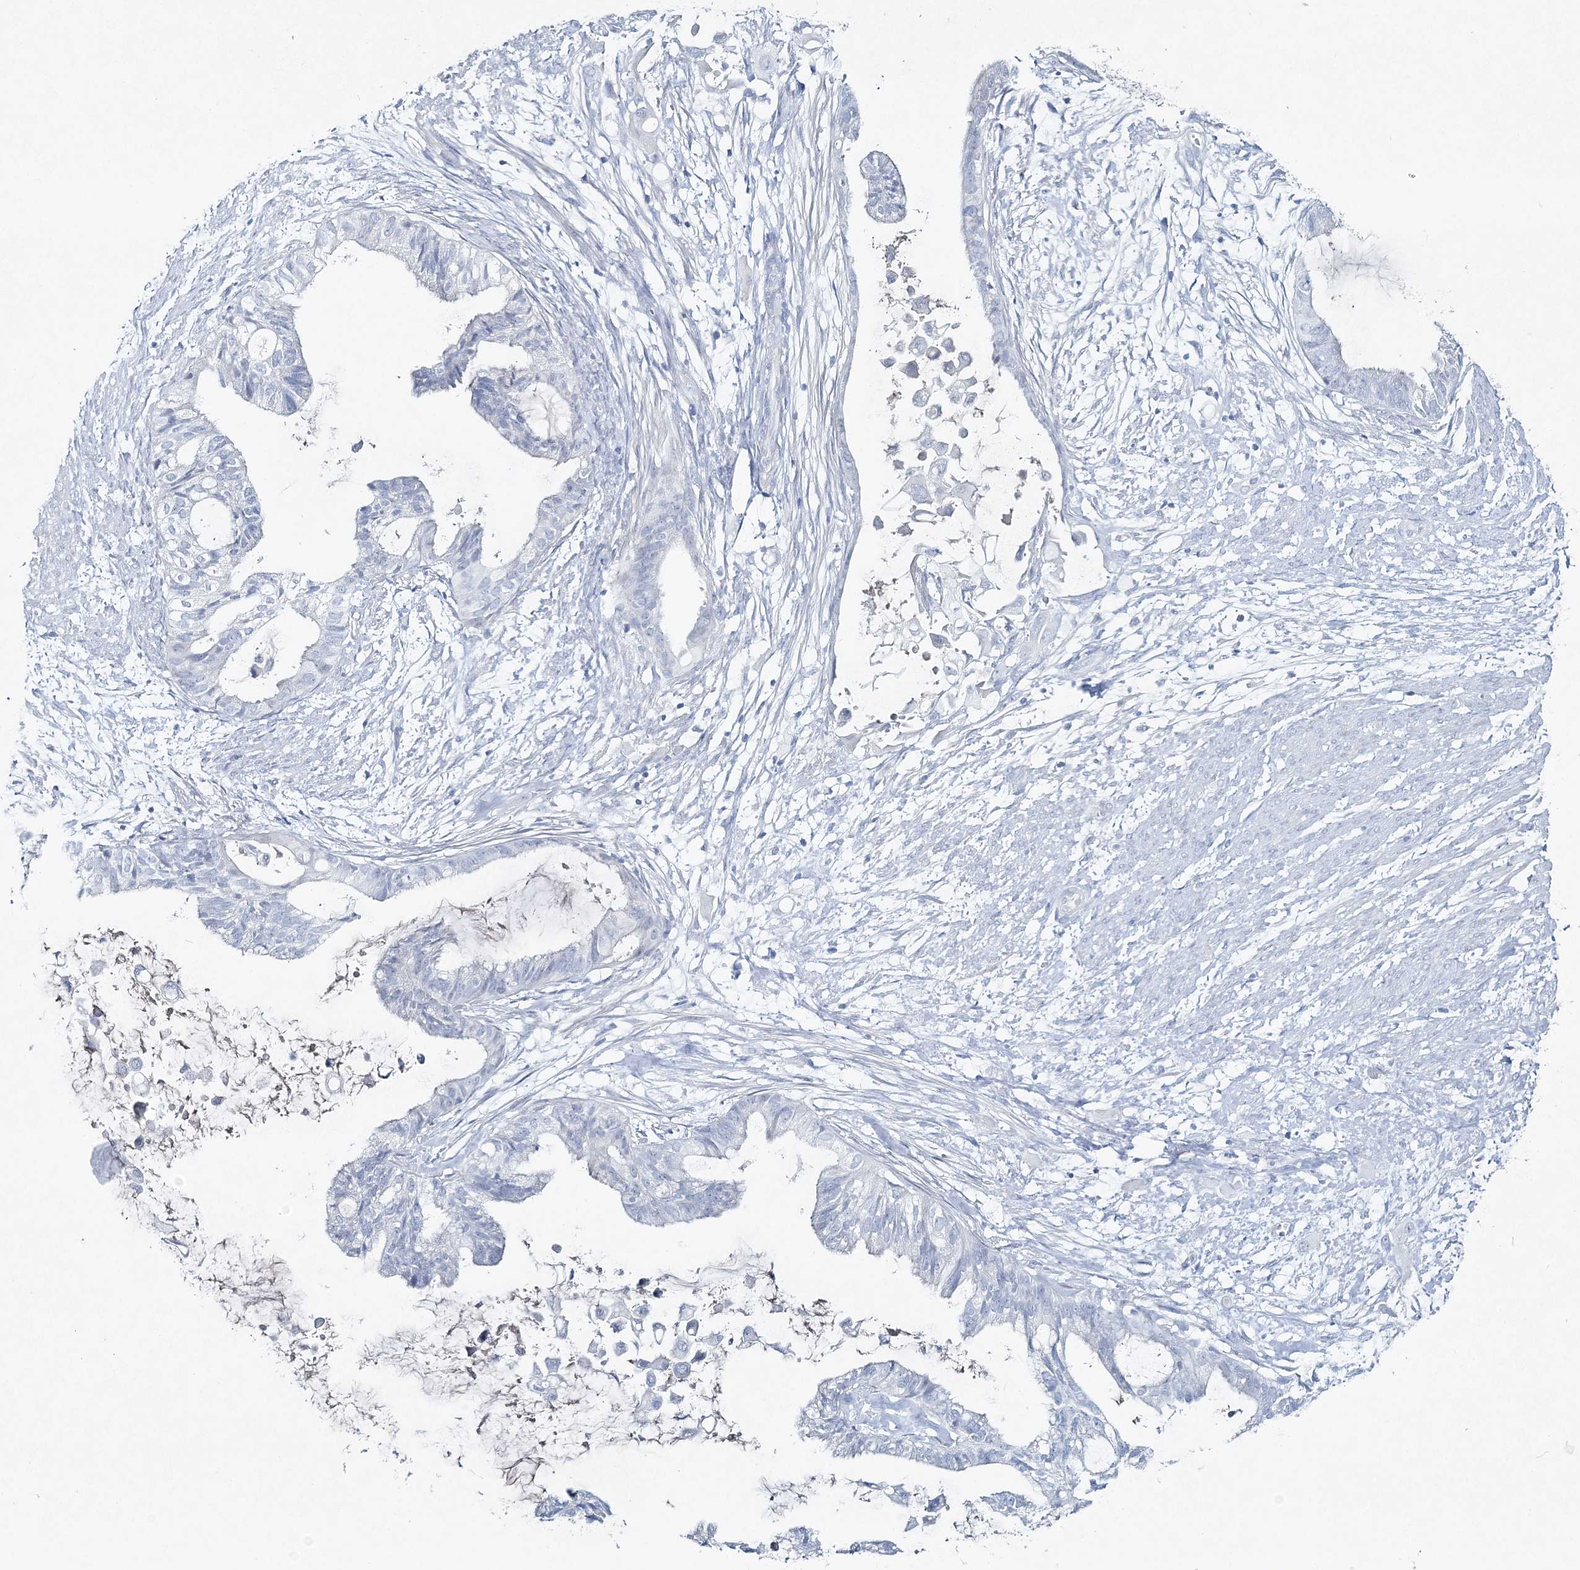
{"staining": {"intensity": "negative", "quantity": "none", "location": "none"}, "tissue": "cervical cancer", "cell_type": "Tumor cells", "image_type": "cancer", "snomed": [{"axis": "morphology", "description": "Normal tissue, NOS"}, {"axis": "morphology", "description": "Adenocarcinoma, NOS"}, {"axis": "topography", "description": "Cervix"}, {"axis": "topography", "description": "Endometrium"}], "caption": "An image of cervical adenocarcinoma stained for a protein exhibits no brown staining in tumor cells.", "gene": "GCKR", "patient": {"sex": "female", "age": 86}}